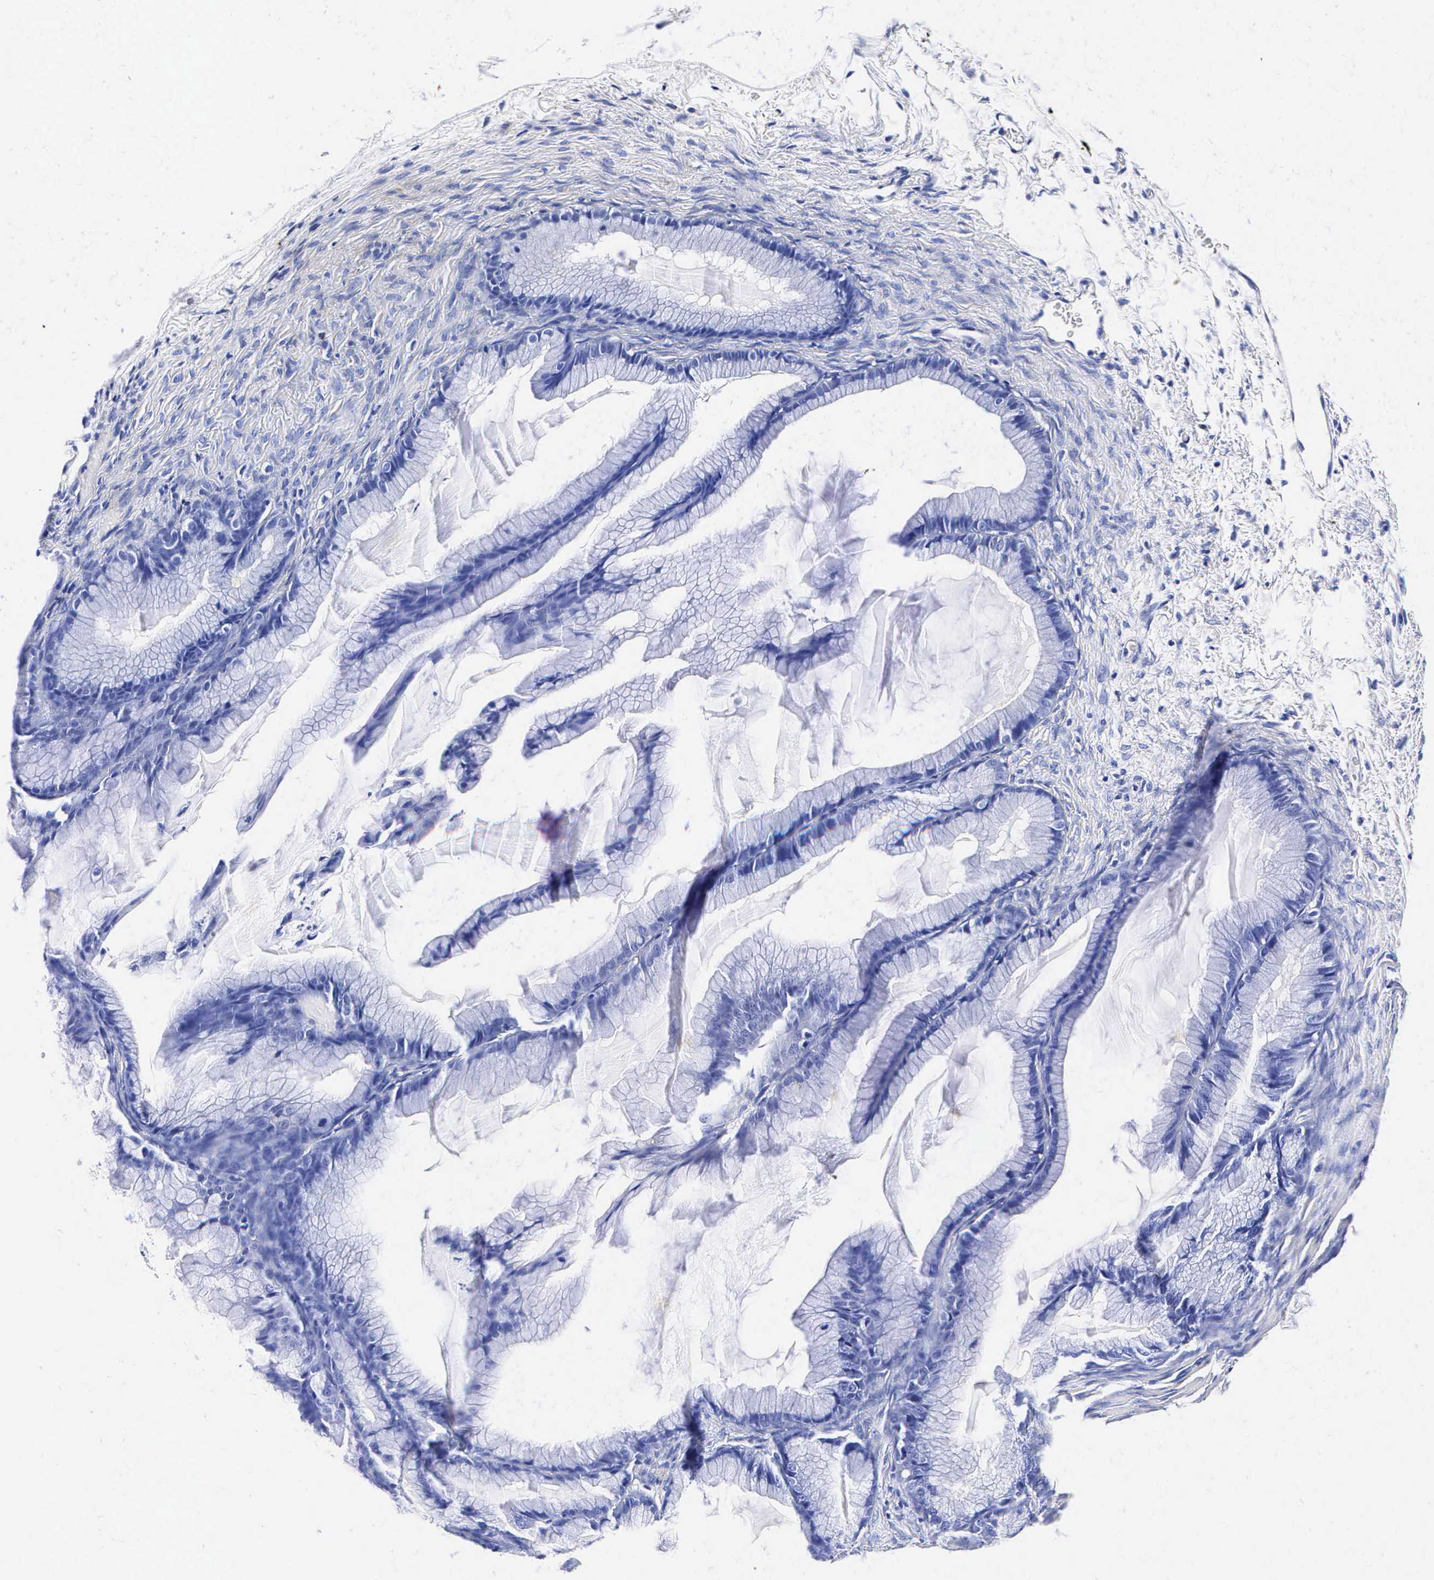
{"staining": {"intensity": "negative", "quantity": "none", "location": "none"}, "tissue": "ovarian cancer", "cell_type": "Tumor cells", "image_type": "cancer", "snomed": [{"axis": "morphology", "description": "Cystadenocarcinoma, mucinous, NOS"}, {"axis": "topography", "description": "Ovary"}], "caption": "Immunohistochemical staining of ovarian cancer demonstrates no significant expression in tumor cells.", "gene": "ENO2", "patient": {"sex": "female", "age": 41}}